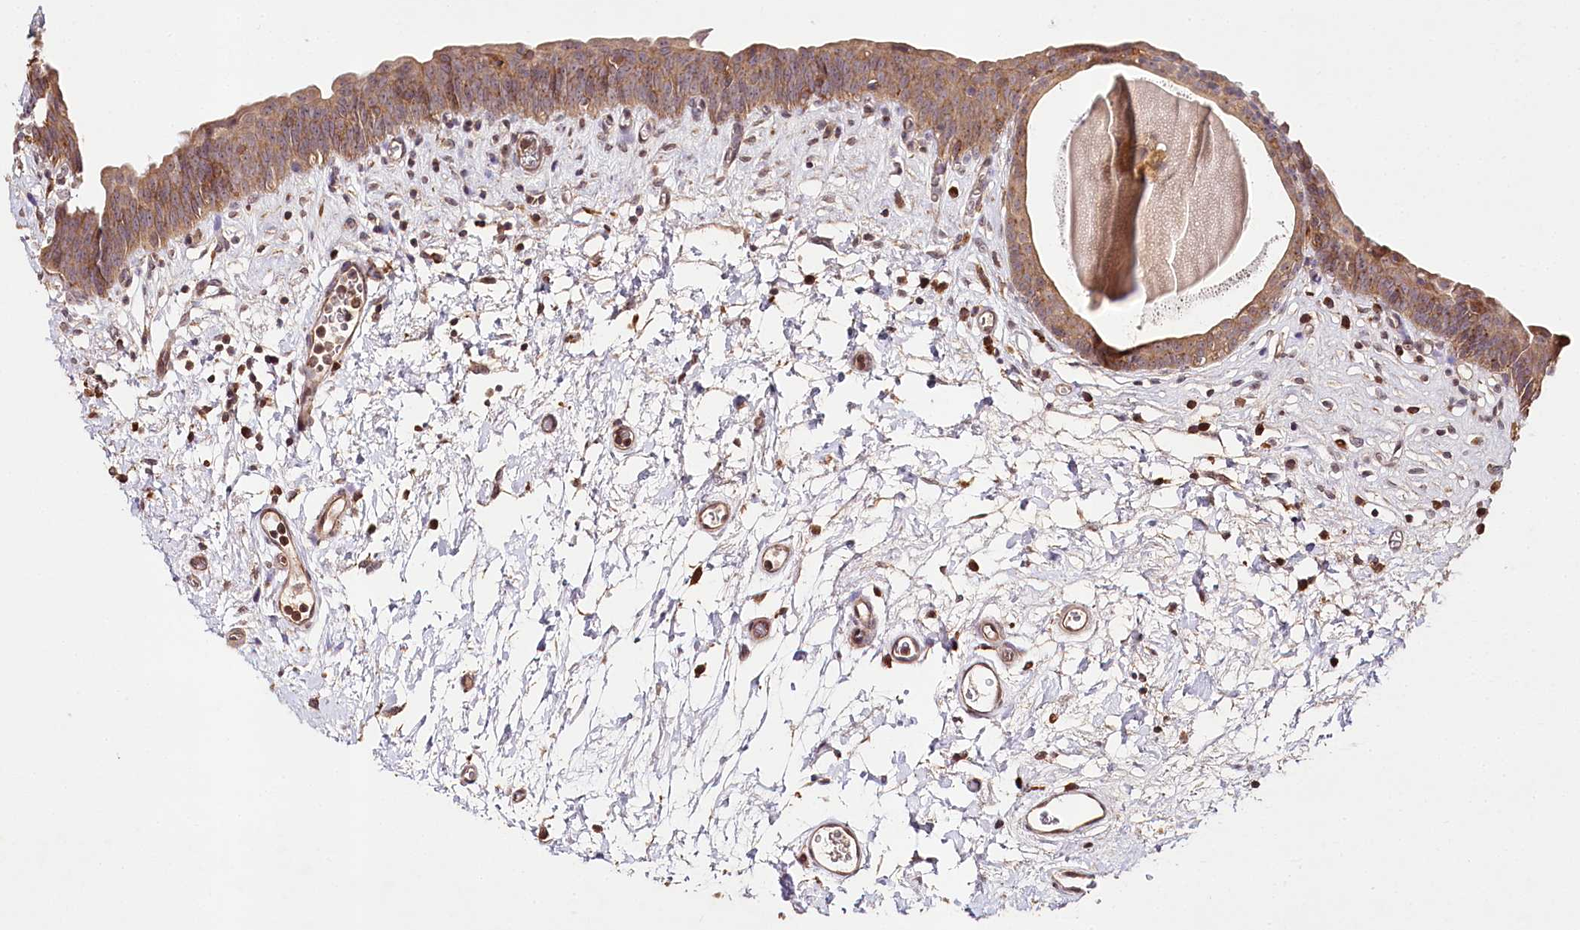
{"staining": {"intensity": "moderate", "quantity": ">75%", "location": "cytoplasmic/membranous"}, "tissue": "urinary bladder", "cell_type": "Urothelial cells", "image_type": "normal", "snomed": [{"axis": "morphology", "description": "Normal tissue, NOS"}, {"axis": "topography", "description": "Urinary bladder"}], "caption": "High-power microscopy captured an IHC micrograph of benign urinary bladder, revealing moderate cytoplasmic/membranous positivity in approximately >75% of urothelial cells. (brown staining indicates protein expression, while blue staining denotes nuclei).", "gene": "DMXL1", "patient": {"sex": "male", "age": 83}}